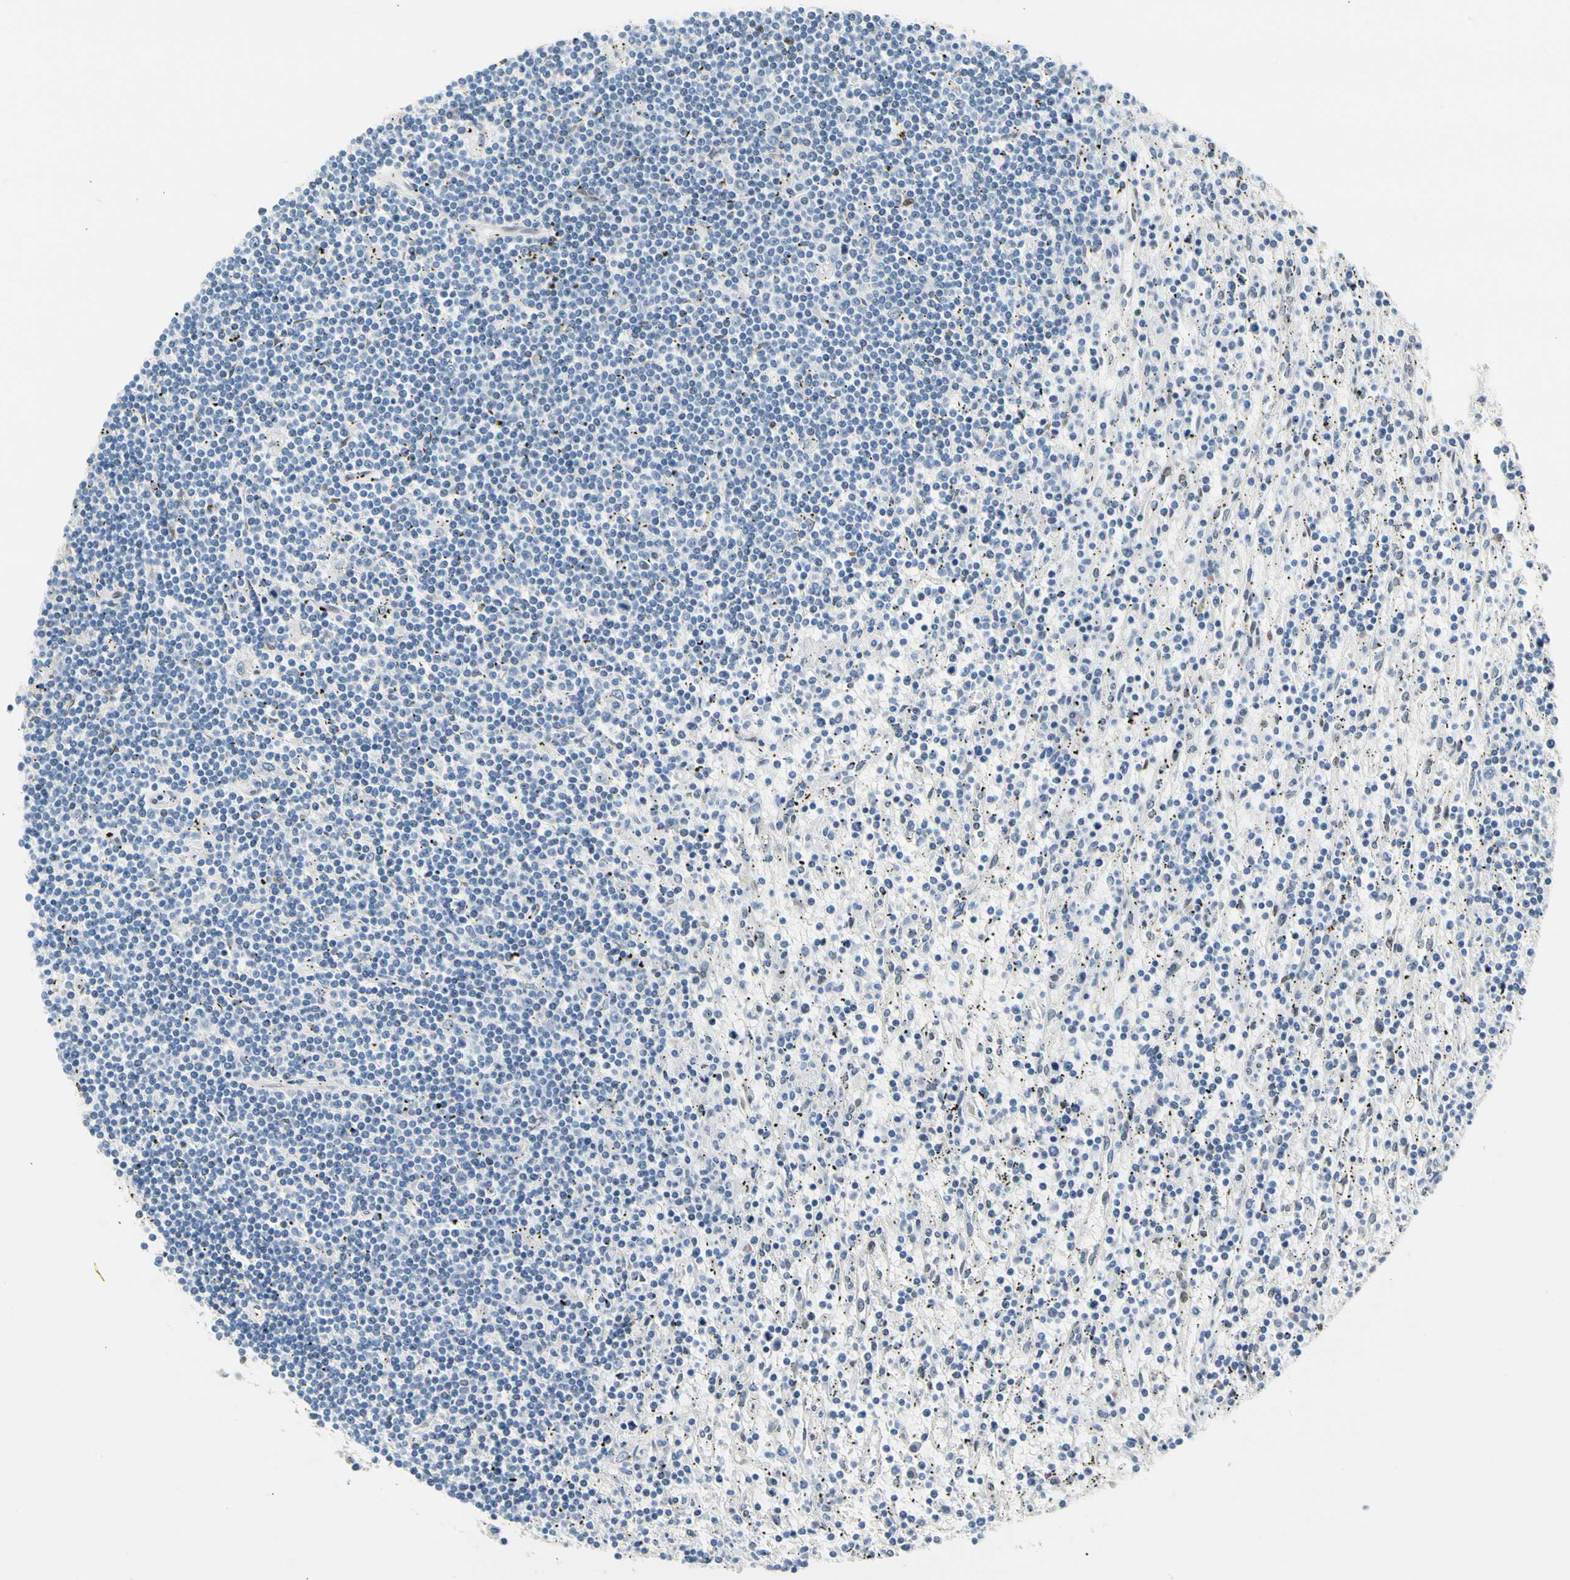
{"staining": {"intensity": "negative", "quantity": "none", "location": "none"}, "tissue": "lymphoma", "cell_type": "Tumor cells", "image_type": "cancer", "snomed": [{"axis": "morphology", "description": "Malignant lymphoma, non-Hodgkin's type, Low grade"}, {"axis": "topography", "description": "Spleen"}], "caption": "Tumor cells show no significant expression in lymphoma.", "gene": "NFIA", "patient": {"sex": "male", "age": 76}}